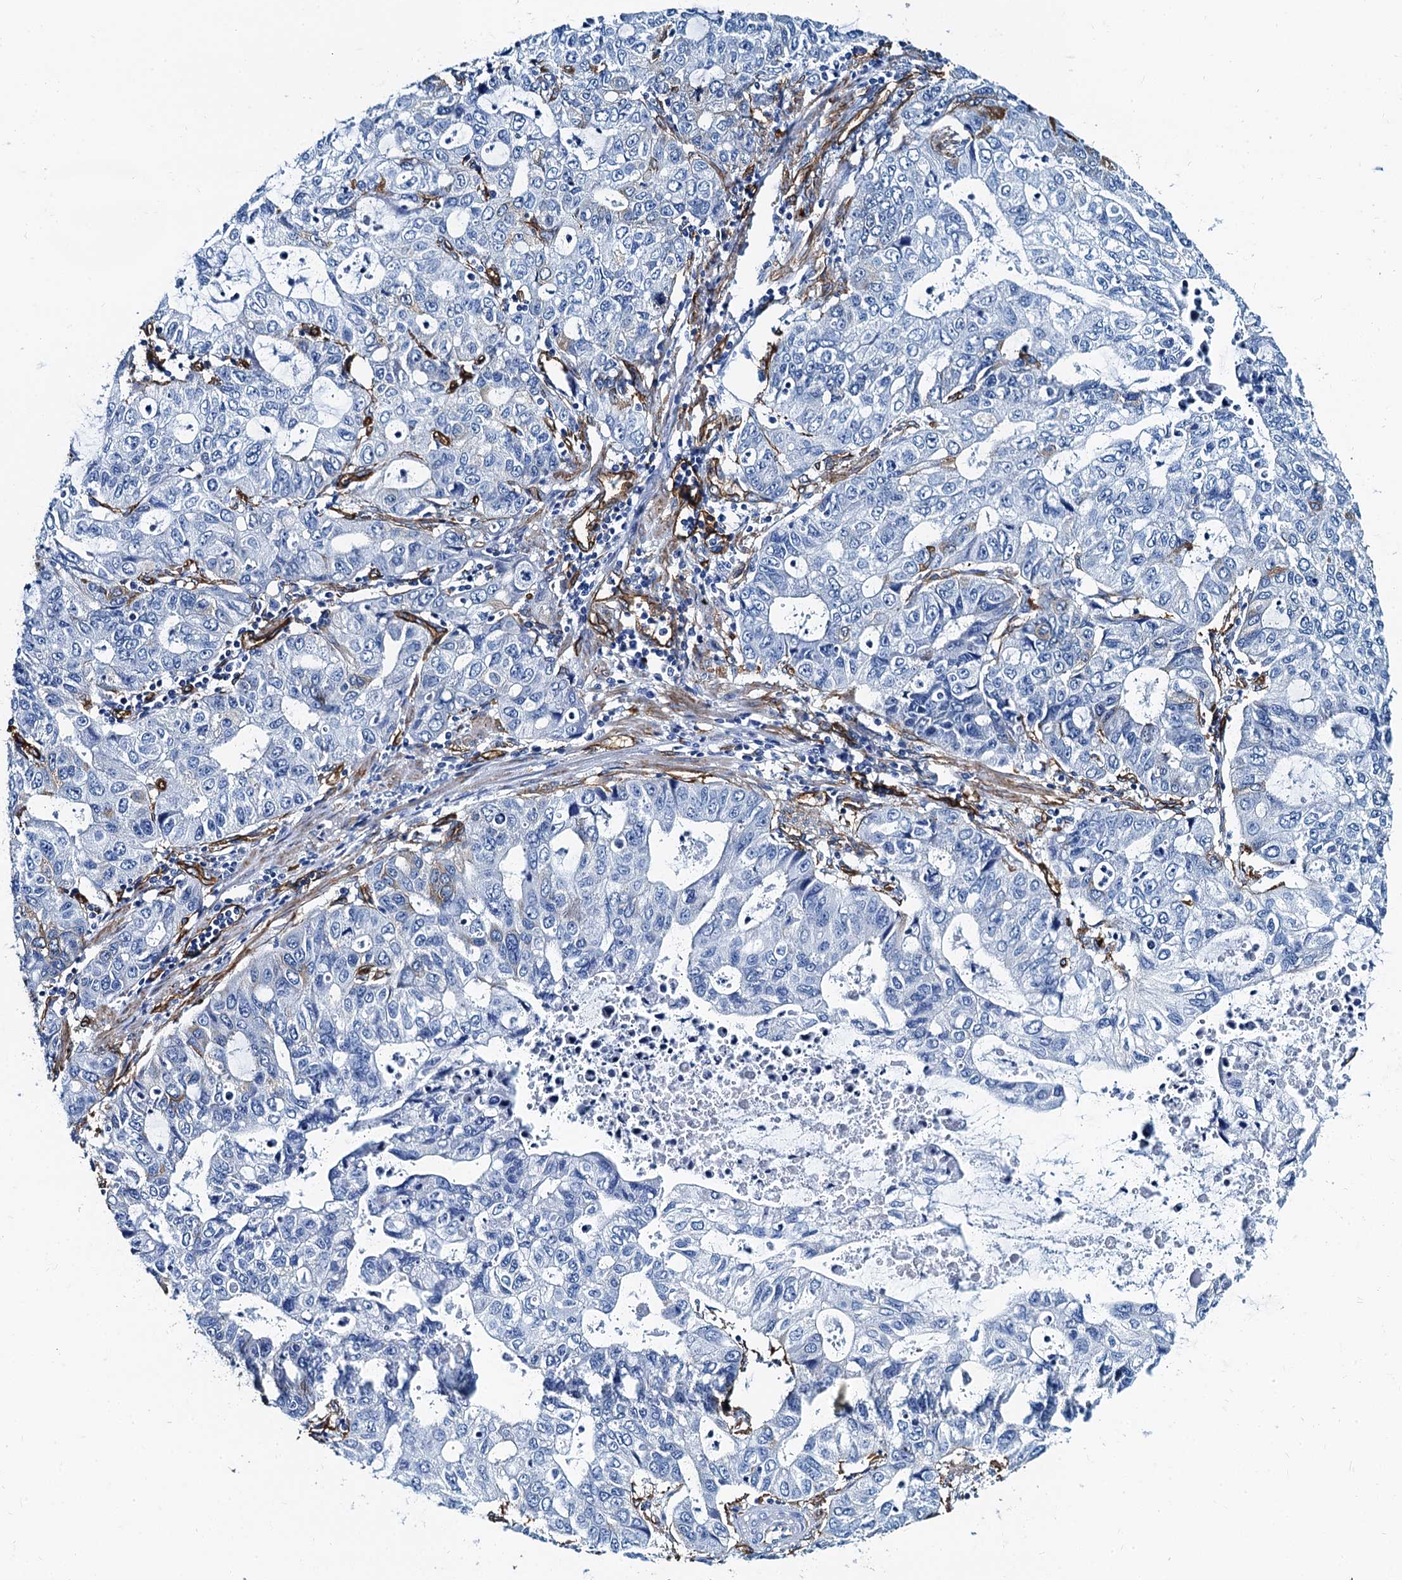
{"staining": {"intensity": "negative", "quantity": "none", "location": "none"}, "tissue": "stomach cancer", "cell_type": "Tumor cells", "image_type": "cancer", "snomed": [{"axis": "morphology", "description": "Adenocarcinoma, NOS"}, {"axis": "topography", "description": "Stomach, lower"}], "caption": "The micrograph reveals no staining of tumor cells in adenocarcinoma (stomach).", "gene": "CAVIN2", "patient": {"sex": "female", "age": 43}}